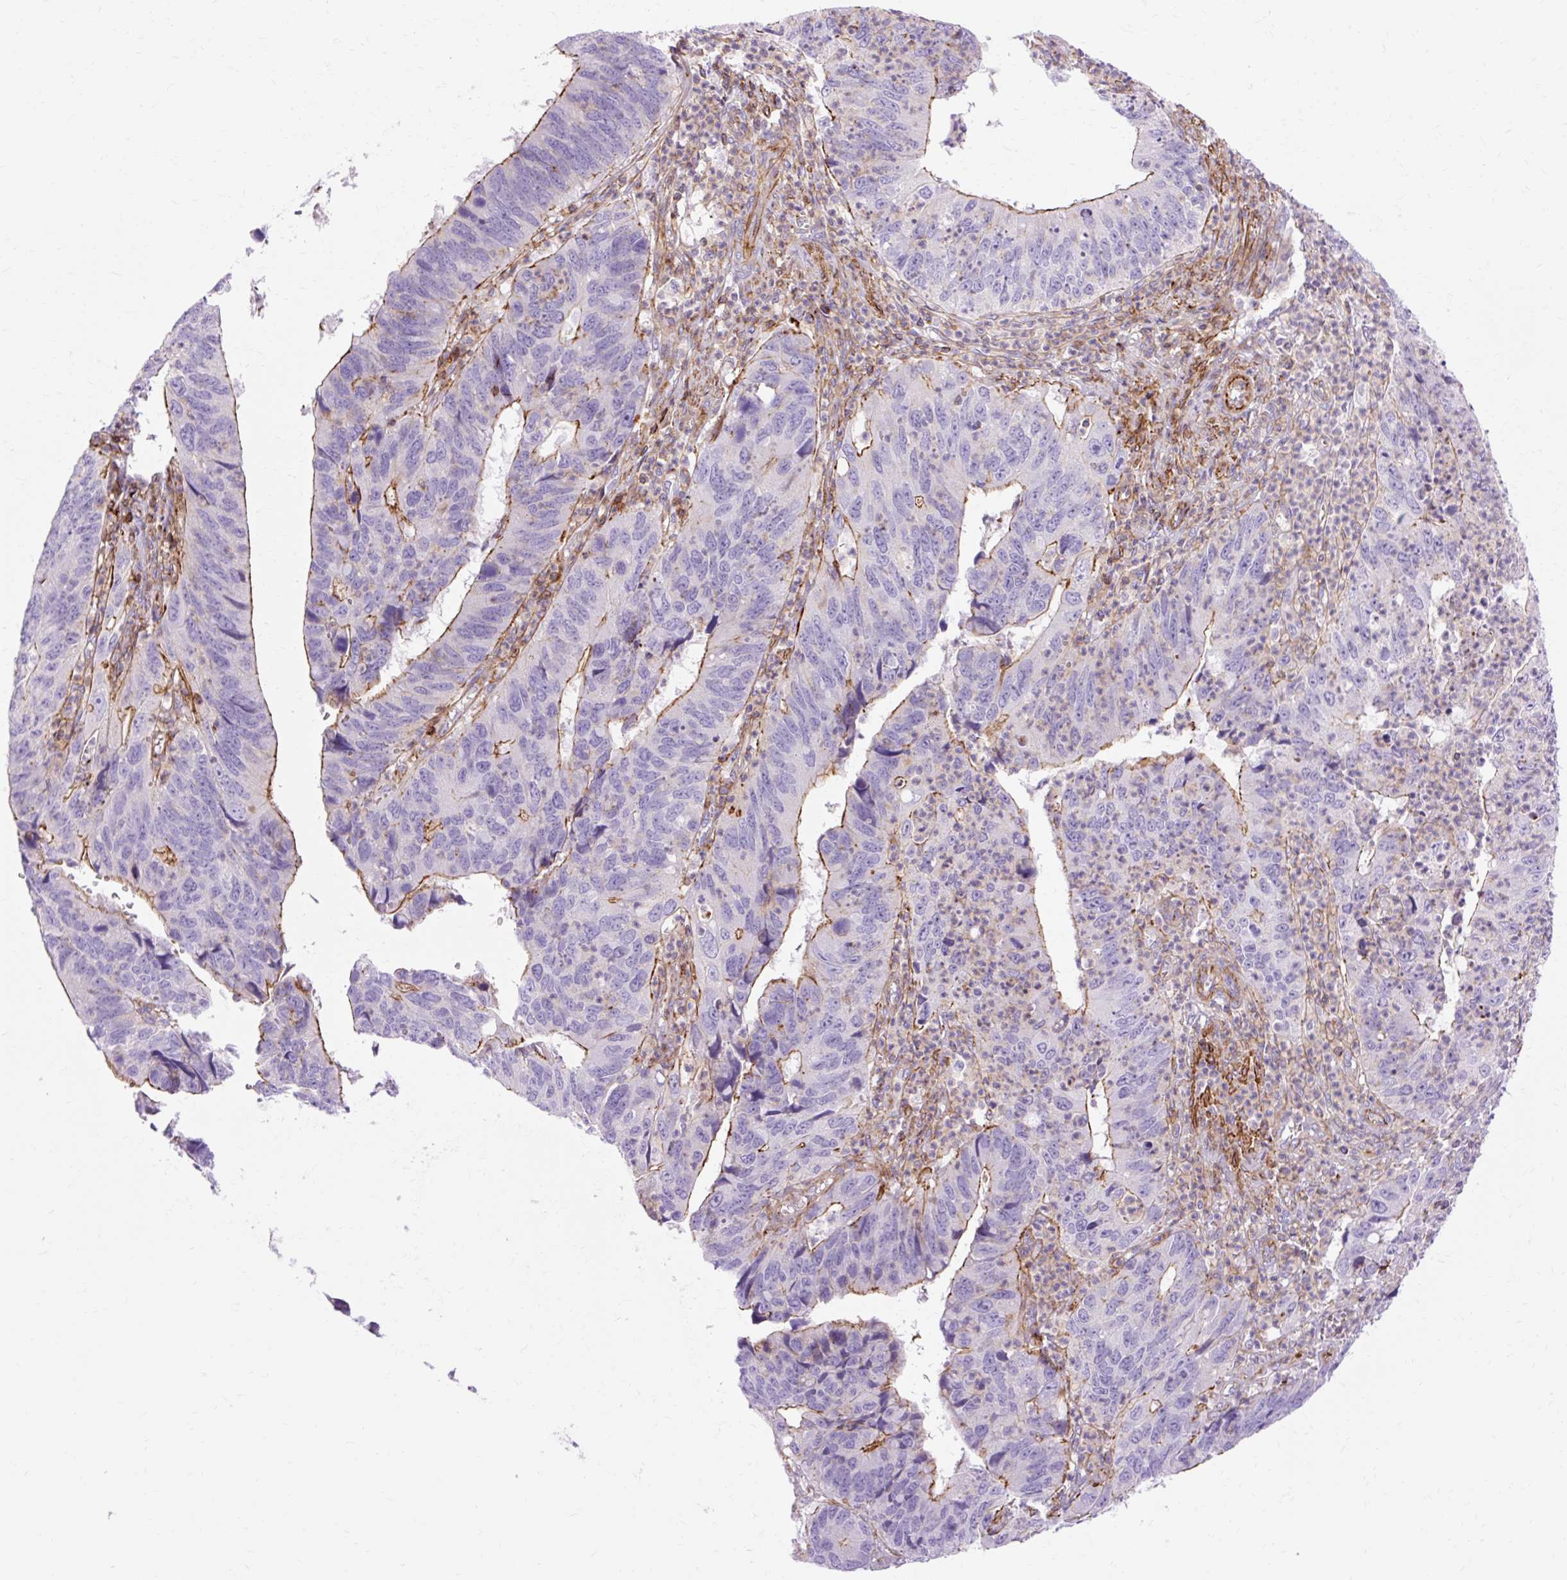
{"staining": {"intensity": "moderate", "quantity": "25%-75%", "location": "cytoplasmic/membranous"}, "tissue": "stomach cancer", "cell_type": "Tumor cells", "image_type": "cancer", "snomed": [{"axis": "morphology", "description": "Adenocarcinoma, NOS"}, {"axis": "topography", "description": "Stomach"}], "caption": "Immunohistochemical staining of human stomach cancer (adenocarcinoma) displays medium levels of moderate cytoplasmic/membranous expression in about 25%-75% of tumor cells. Ihc stains the protein of interest in brown and the nuclei are stained blue.", "gene": "CORO7-PAM16", "patient": {"sex": "male", "age": 59}}